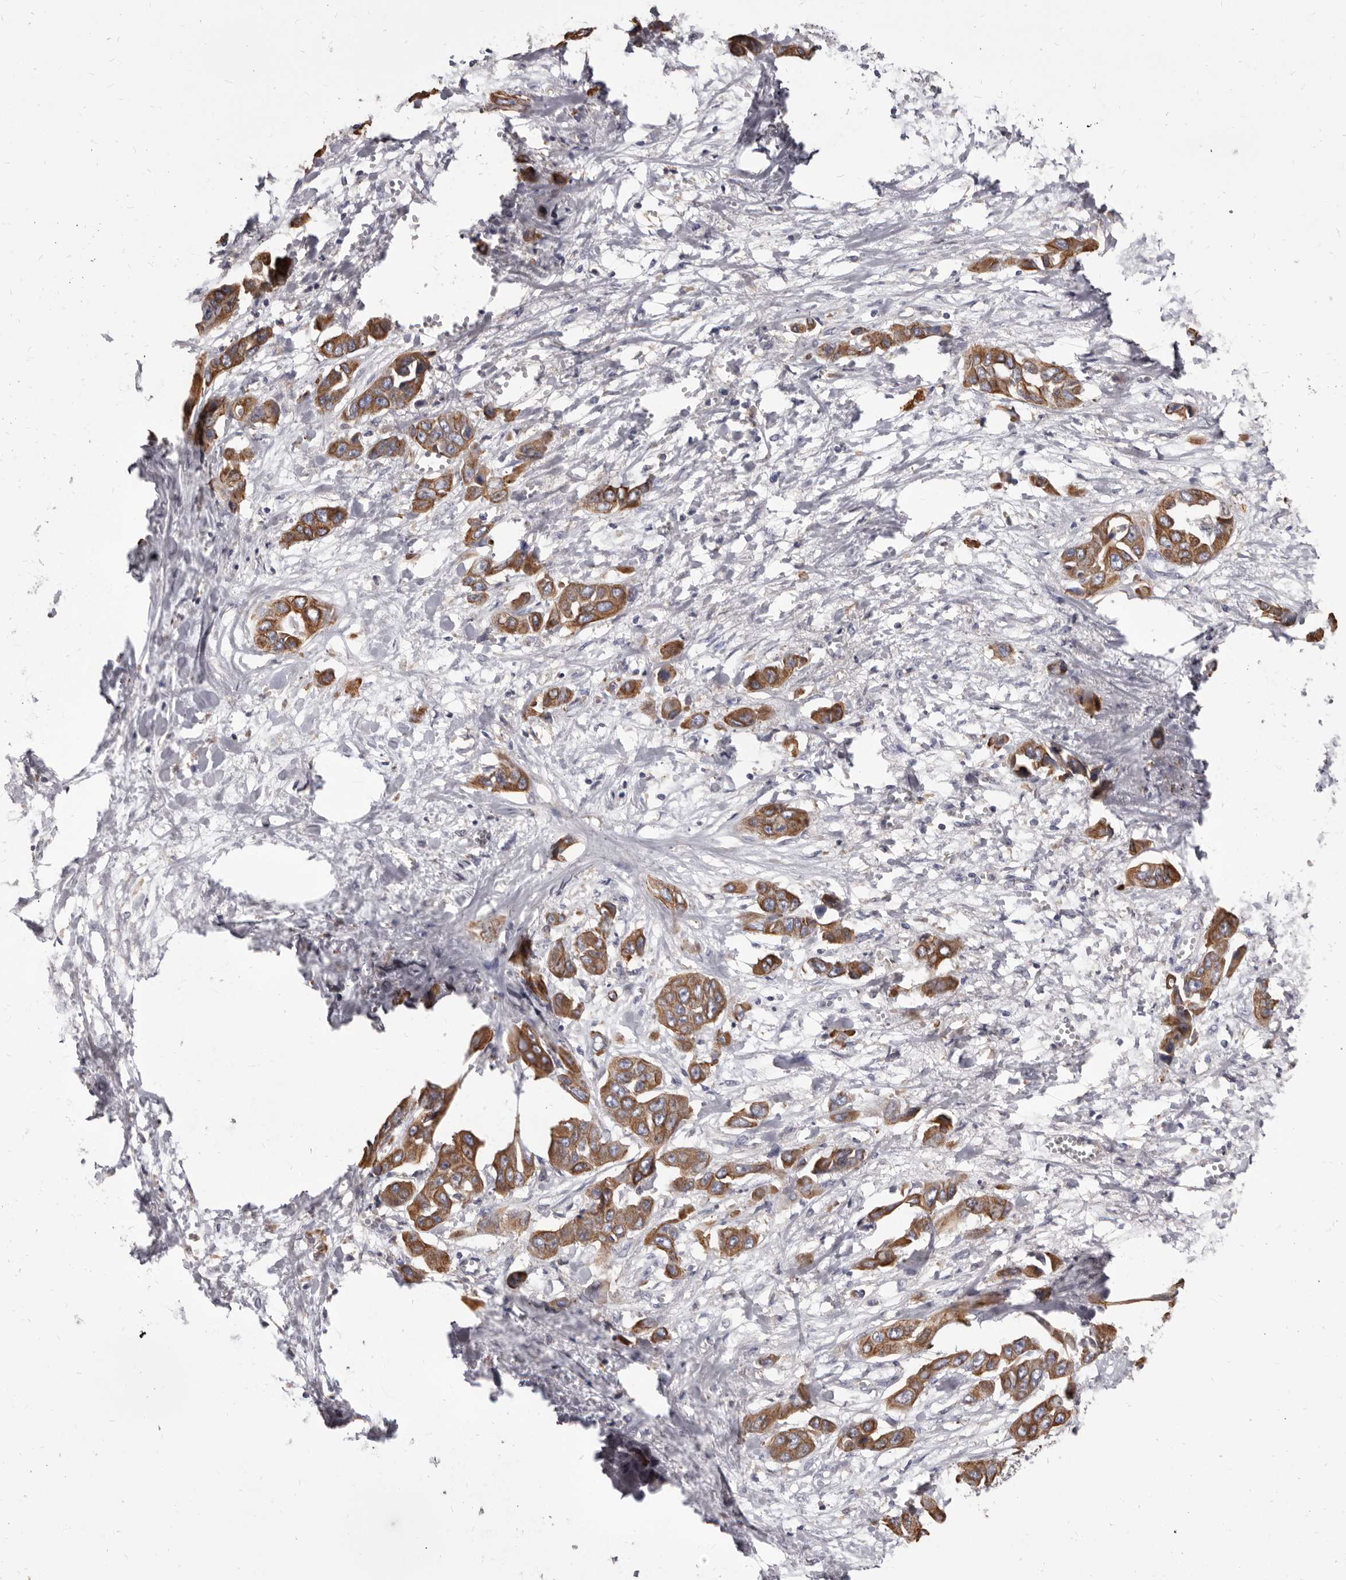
{"staining": {"intensity": "moderate", "quantity": ">75%", "location": "cytoplasmic/membranous"}, "tissue": "liver cancer", "cell_type": "Tumor cells", "image_type": "cancer", "snomed": [{"axis": "morphology", "description": "Cholangiocarcinoma"}, {"axis": "topography", "description": "Liver"}], "caption": "Immunohistochemistry (IHC) of cholangiocarcinoma (liver) reveals medium levels of moderate cytoplasmic/membranous expression in approximately >75% of tumor cells.", "gene": "NIBAN1", "patient": {"sex": "female", "age": 52}}